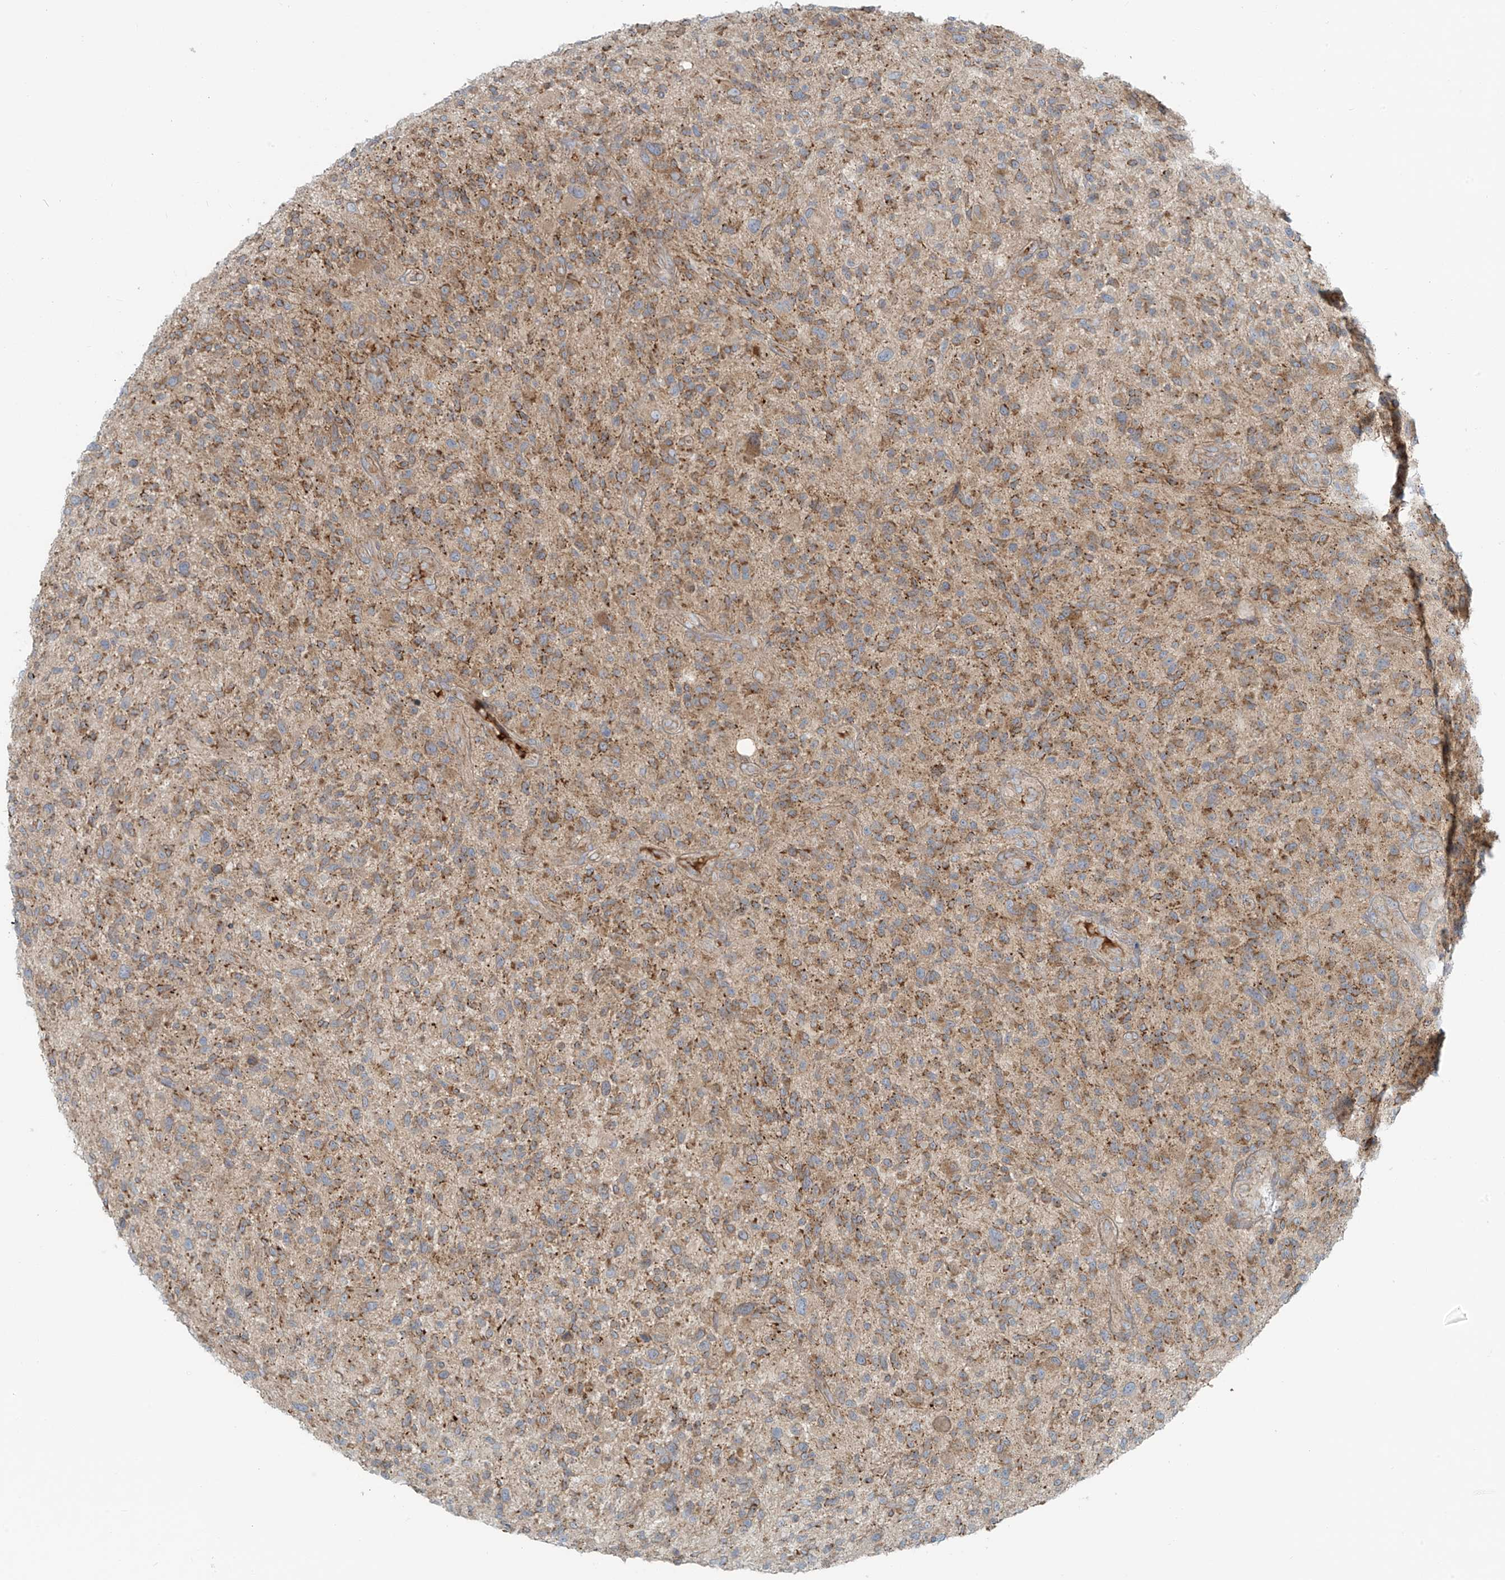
{"staining": {"intensity": "moderate", "quantity": ">75%", "location": "cytoplasmic/membranous"}, "tissue": "glioma", "cell_type": "Tumor cells", "image_type": "cancer", "snomed": [{"axis": "morphology", "description": "Glioma, malignant, High grade"}, {"axis": "topography", "description": "Brain"}], "caption": "Immunohistochemistry (DAB (3,3'-diaminobenzidine)) staining of human malignant glioma (high-grade) reveals moderate cytoplasmic/membranous protein staining in approximately >75% of tumor cells.", "gene": "LZTS3", "patient": {"sex": "male", "age": 47}}